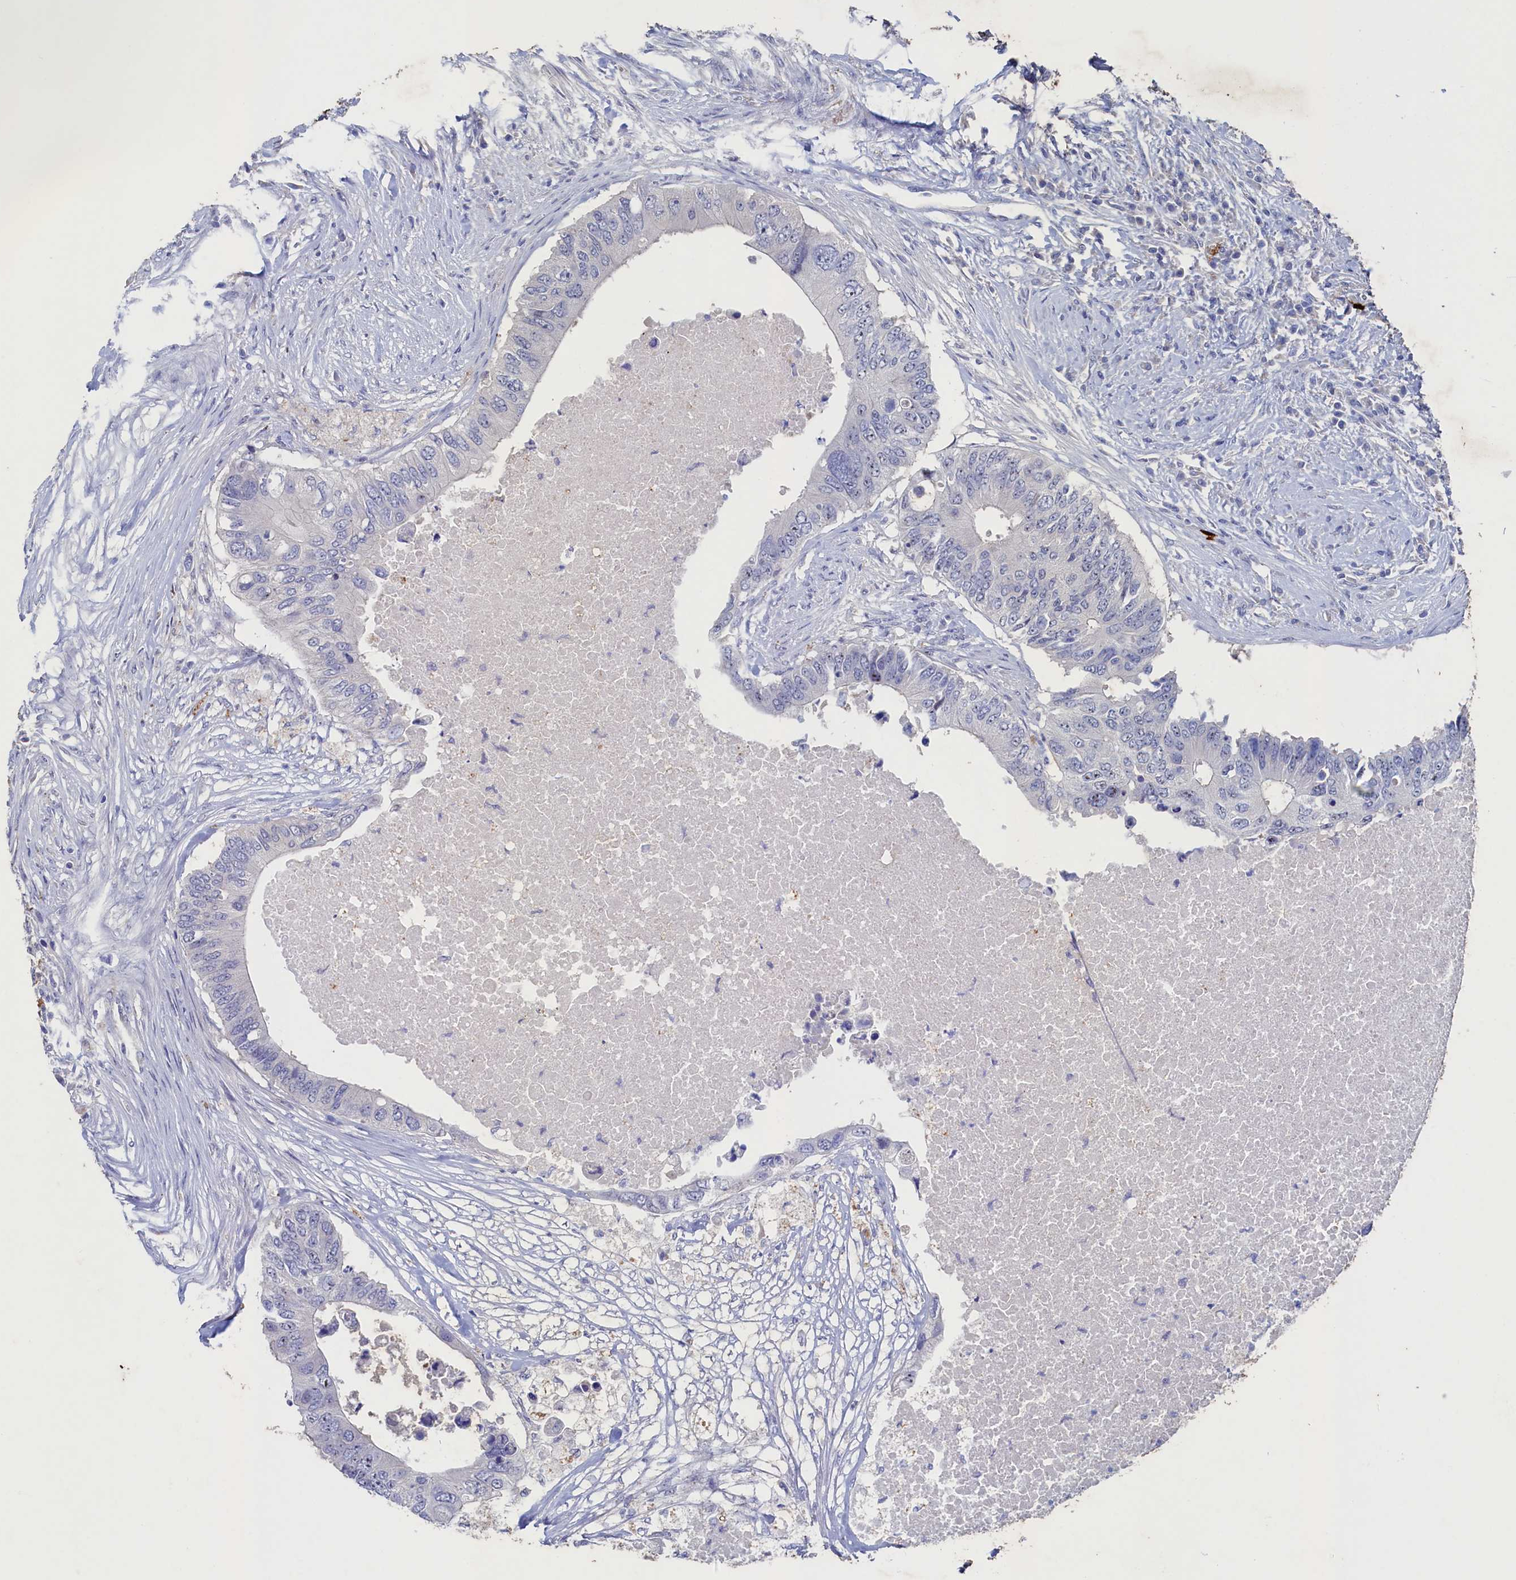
{"staining": {"intensity": "negative", "quantity": "none", "location": "none"}, "tissue": "colorectal cancer", "cell_type": "Tumor cells", "image_type": "cancer", "snomed": [{"axis": "morphology", "description": "Adenocarcinoma, NOS"}, {"axis": "topography", "description": "Colon"}], "caption": "Human colorectal adenocarcinoma stained for a protein using immunohistochemistry (IHC) shows no positivity in tumor cells.", "gene": "CBLIF", "patient": {"sex": "male", "age": 71}}